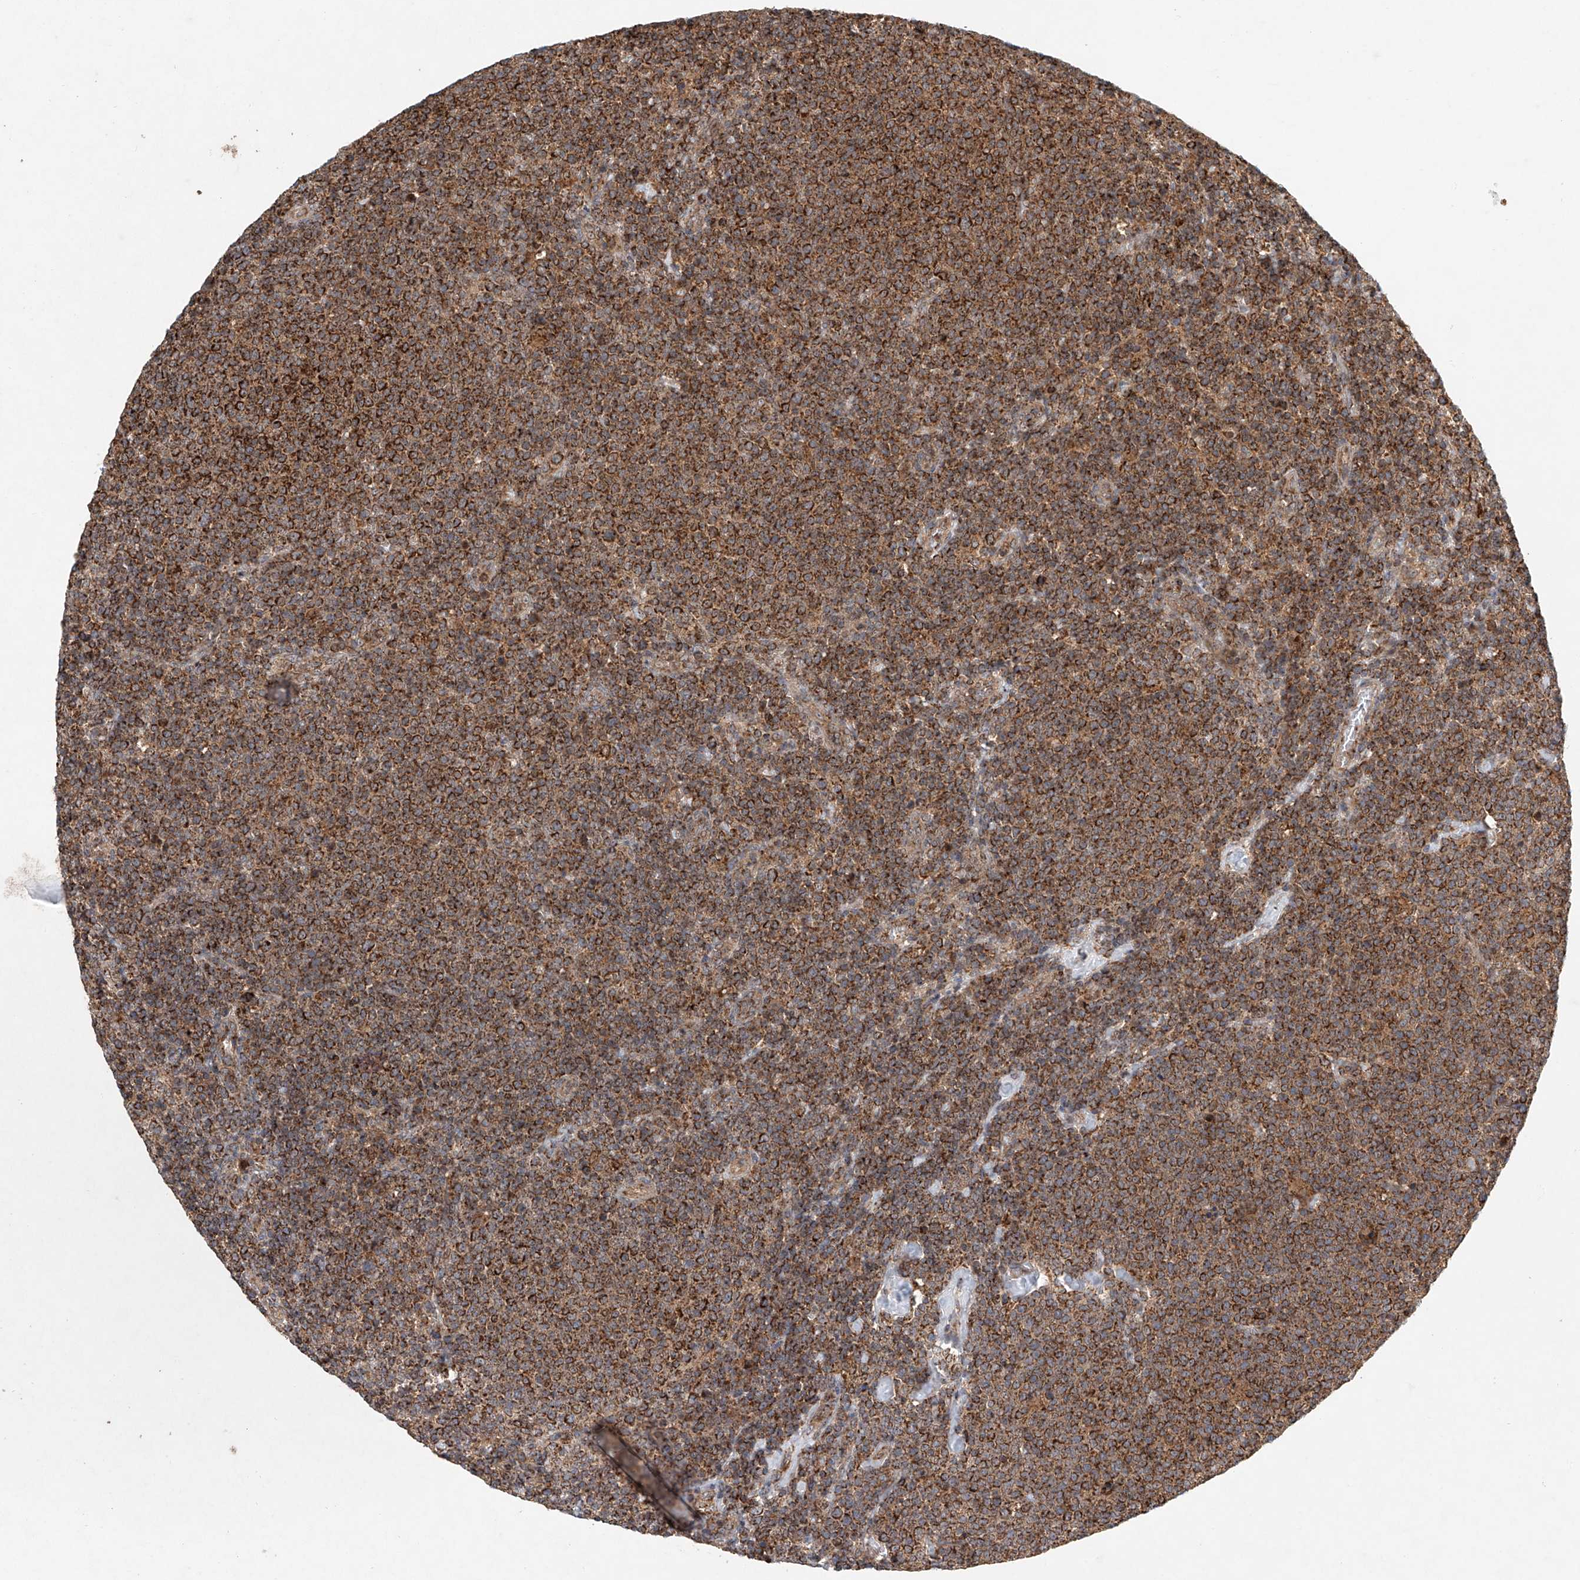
{"staining": {"intensity": "strong", "quantity": ">75%", "location": "cytoplasmic/membranous"}, "tissue": "lymphoma", "cell_type": "Tumor cells", "image_type": "cancer", "snomed": [{"axis": "morphology", "description": "Malignant lymphoma, non-Hodgkin's type, High grade"}, {"axis": "topography", "description": "Lymph node"}], "caption": "Strong cytoplasmic/membranous protein staining is present in approximately >75% of tumor cells in high-grade malignant lymphoma, non-Hodgkin's type.", "gene": "DCAF11", "patient": {"sex": "male", "age": 61}}